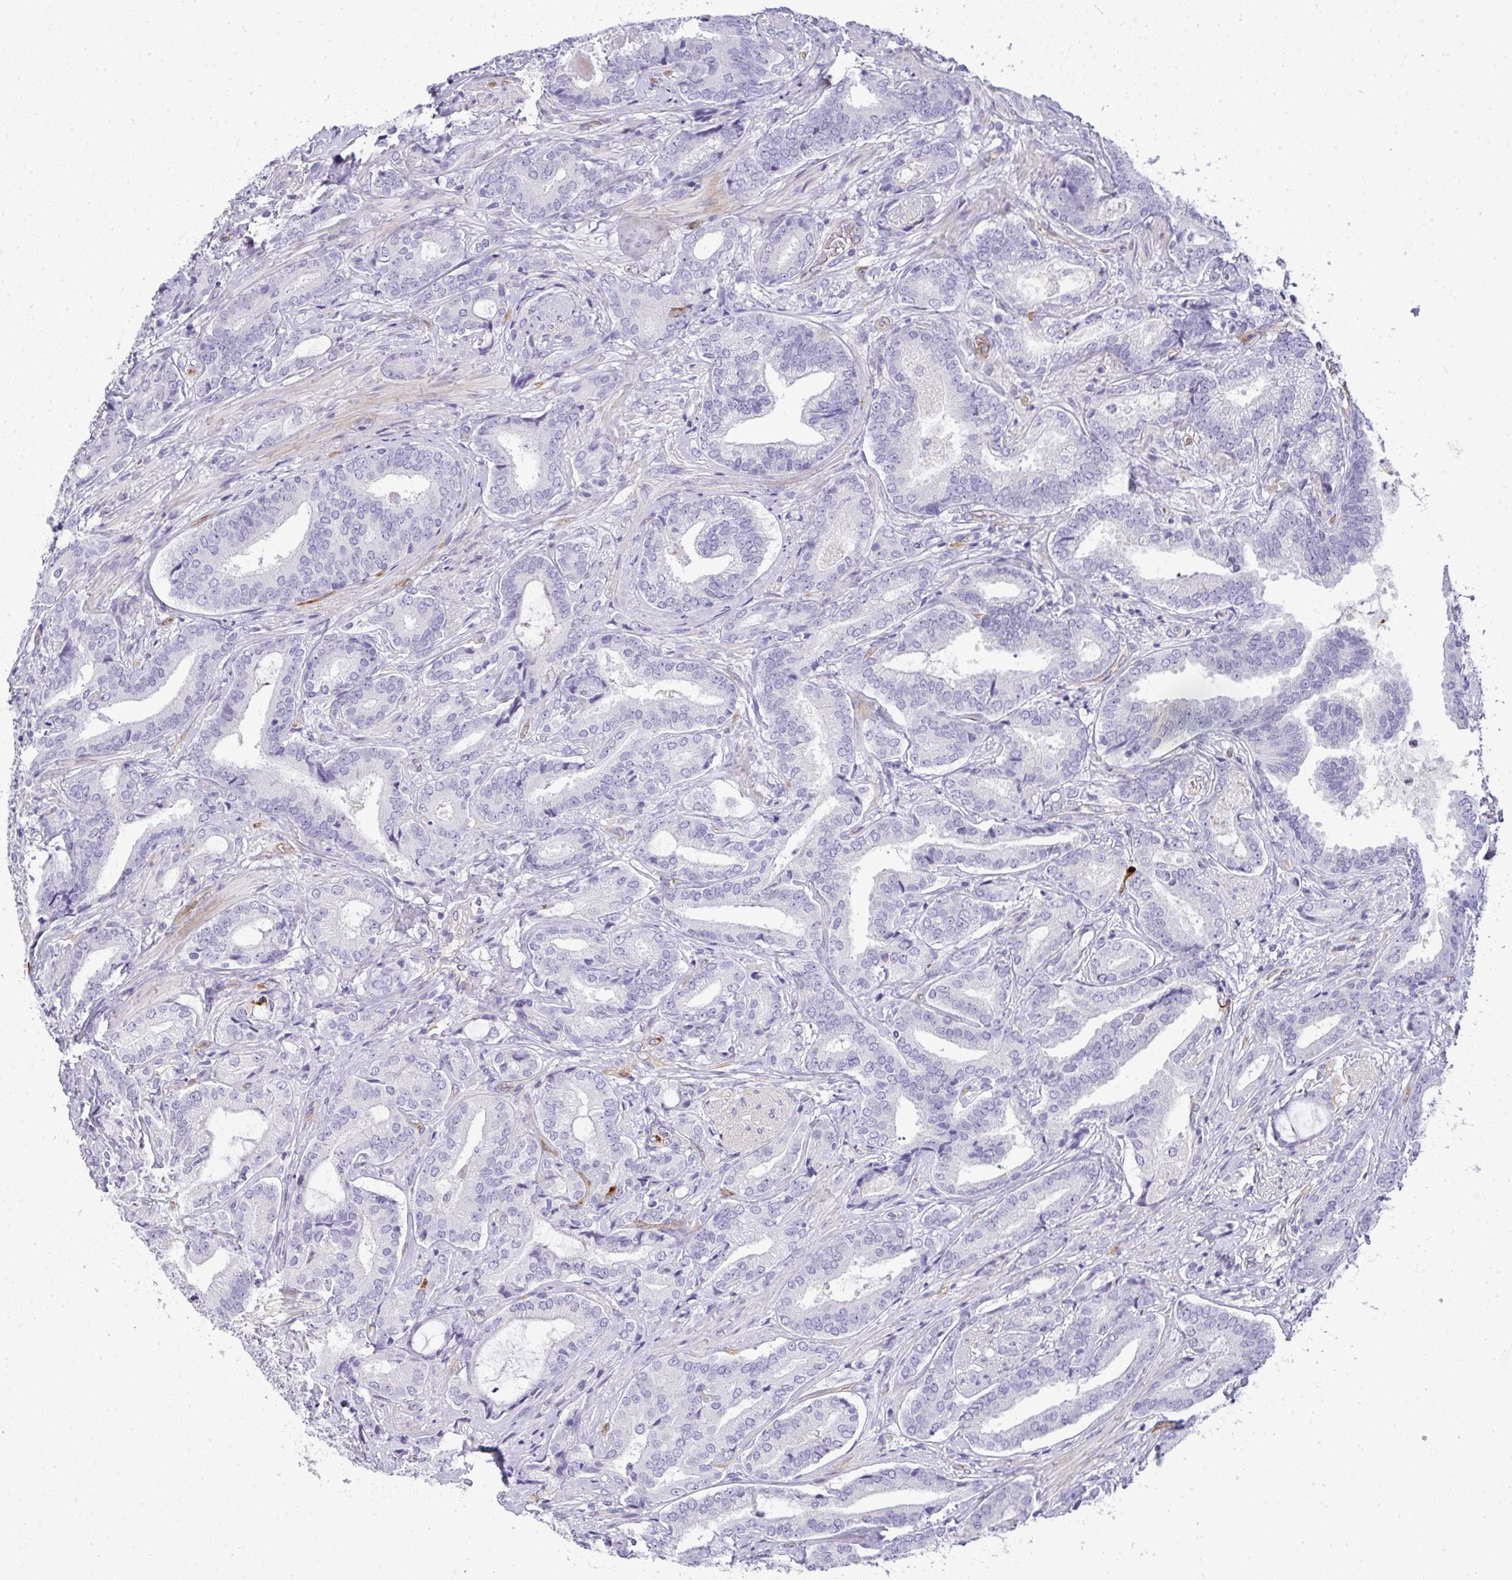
{"staining": {"intensity": "negative", "quantity": "none", "location": "none"}, "tissue": "prostate cancer", "cell_type": "Tumor cells", "image_type": "cancer", "snomed": [{"axis": "morphology", "description": "Adenocarcinoma, High grade"}, {"axis": "topography", "description": "Prostate"}], "caption": "High magnification brightfield microscopy of prostate cancer (high-grade adenocarcinoma) stained with DAB (3,3'-diaminobenzidine) (brown) and counterstained with hematoxylin (blue): tumor cells show no significant expression.", "gene": "LIPE", "patient": {"sex": "male", "age": 62}}